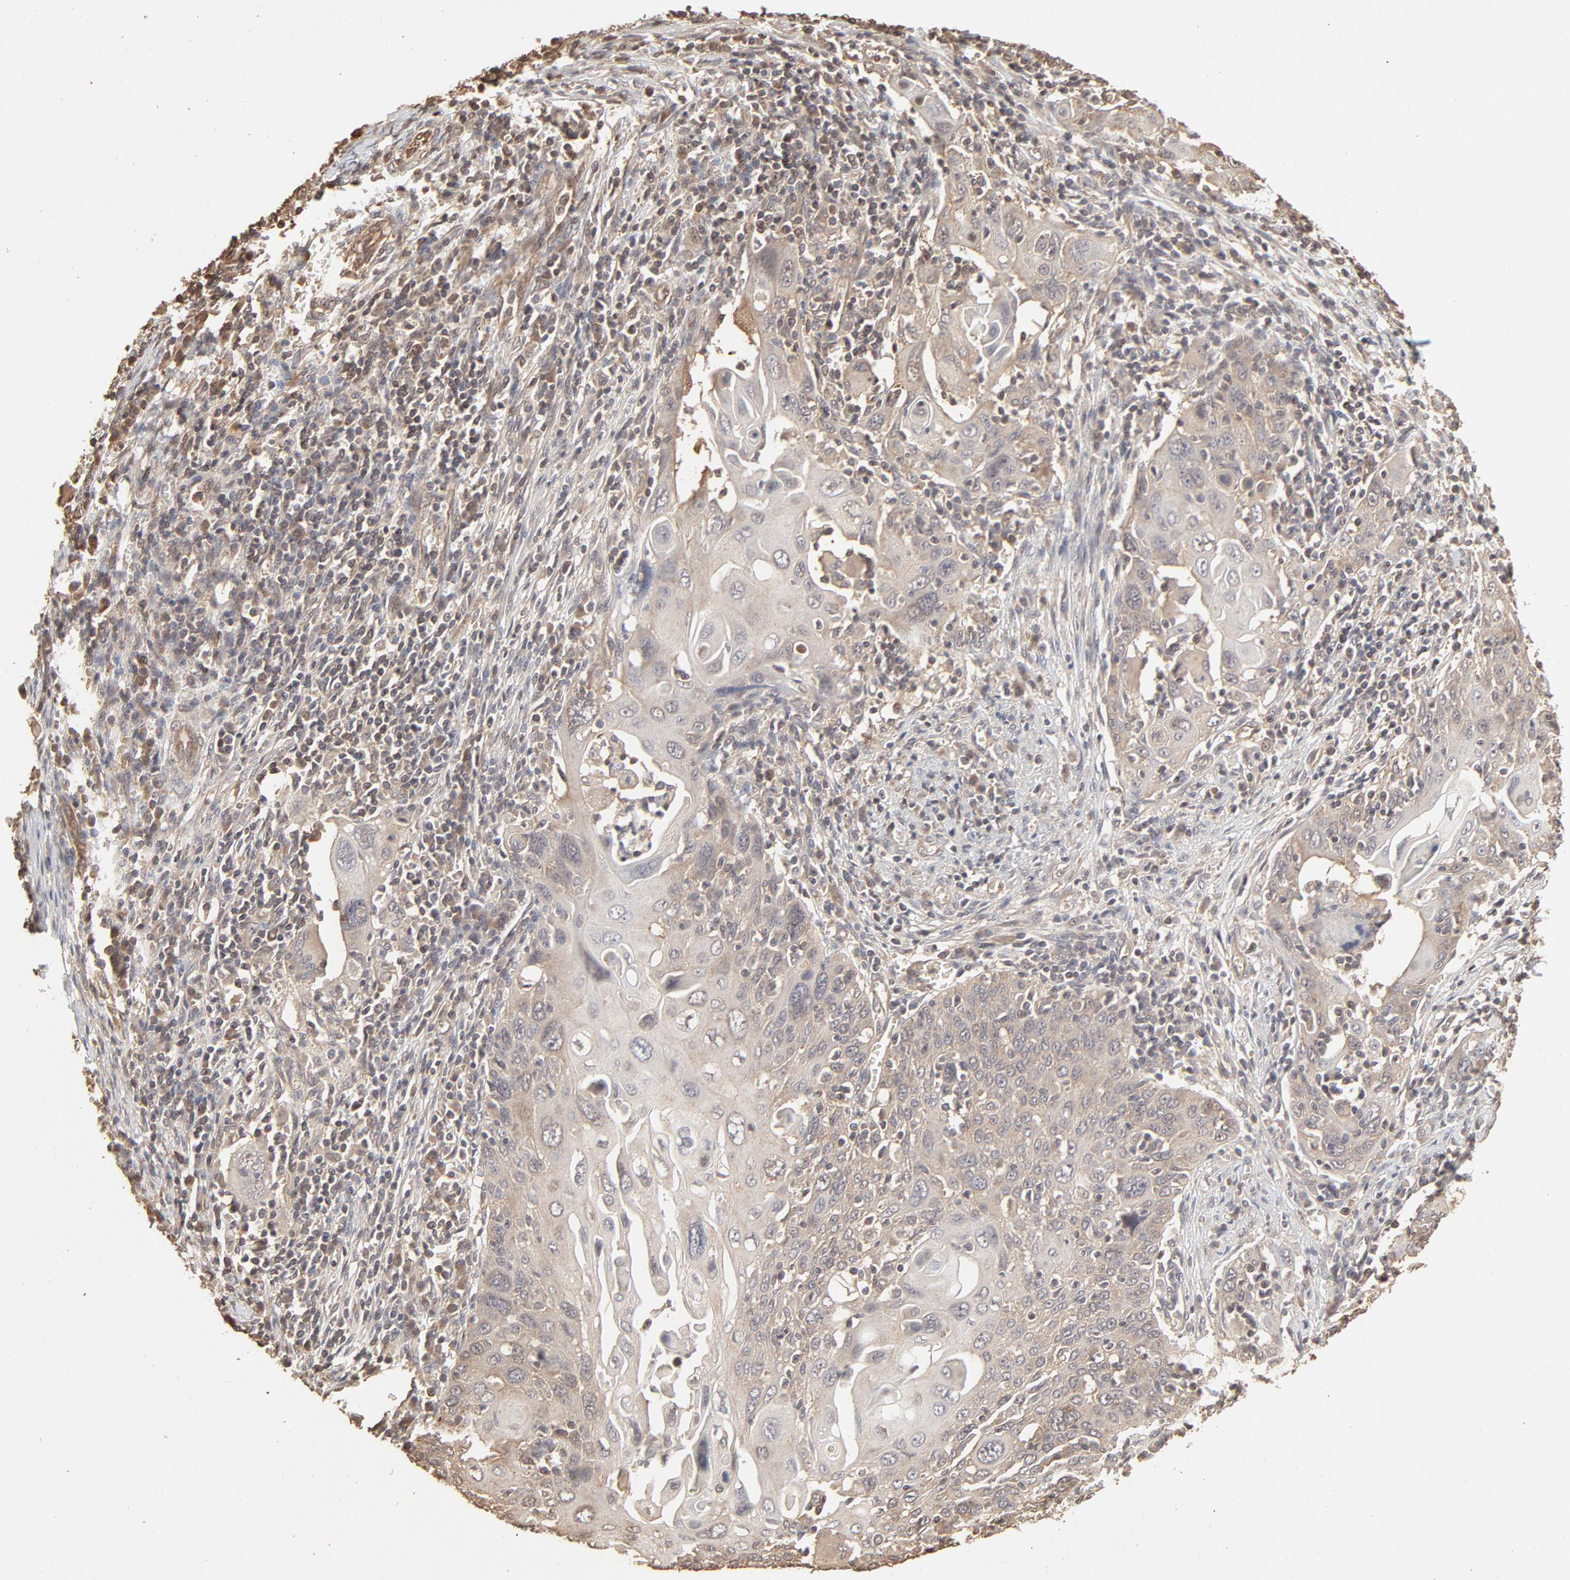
{"staining": {"intensity": "weak", "quantity": ">75%", "location": "cytoplasmic/membranous"}, "tissue": "cervical cancer", "cell_type": "Tumor cells", "image_type": "cancer", "snomed": [{"axis": "morphology", "description": "Squamous cell carcinoma, NOS"}, {"axis": "topography", "description": "Cervix"}], "caption": "Immunohistochemistry of cervical cancer displays low levels of weak cytoplasmic/membranous staining in about >75% of tumor cells. Nuclei are stained in blue.", "gene": "PPP2CA", "patient": {"sex": "female", "age": 54}}